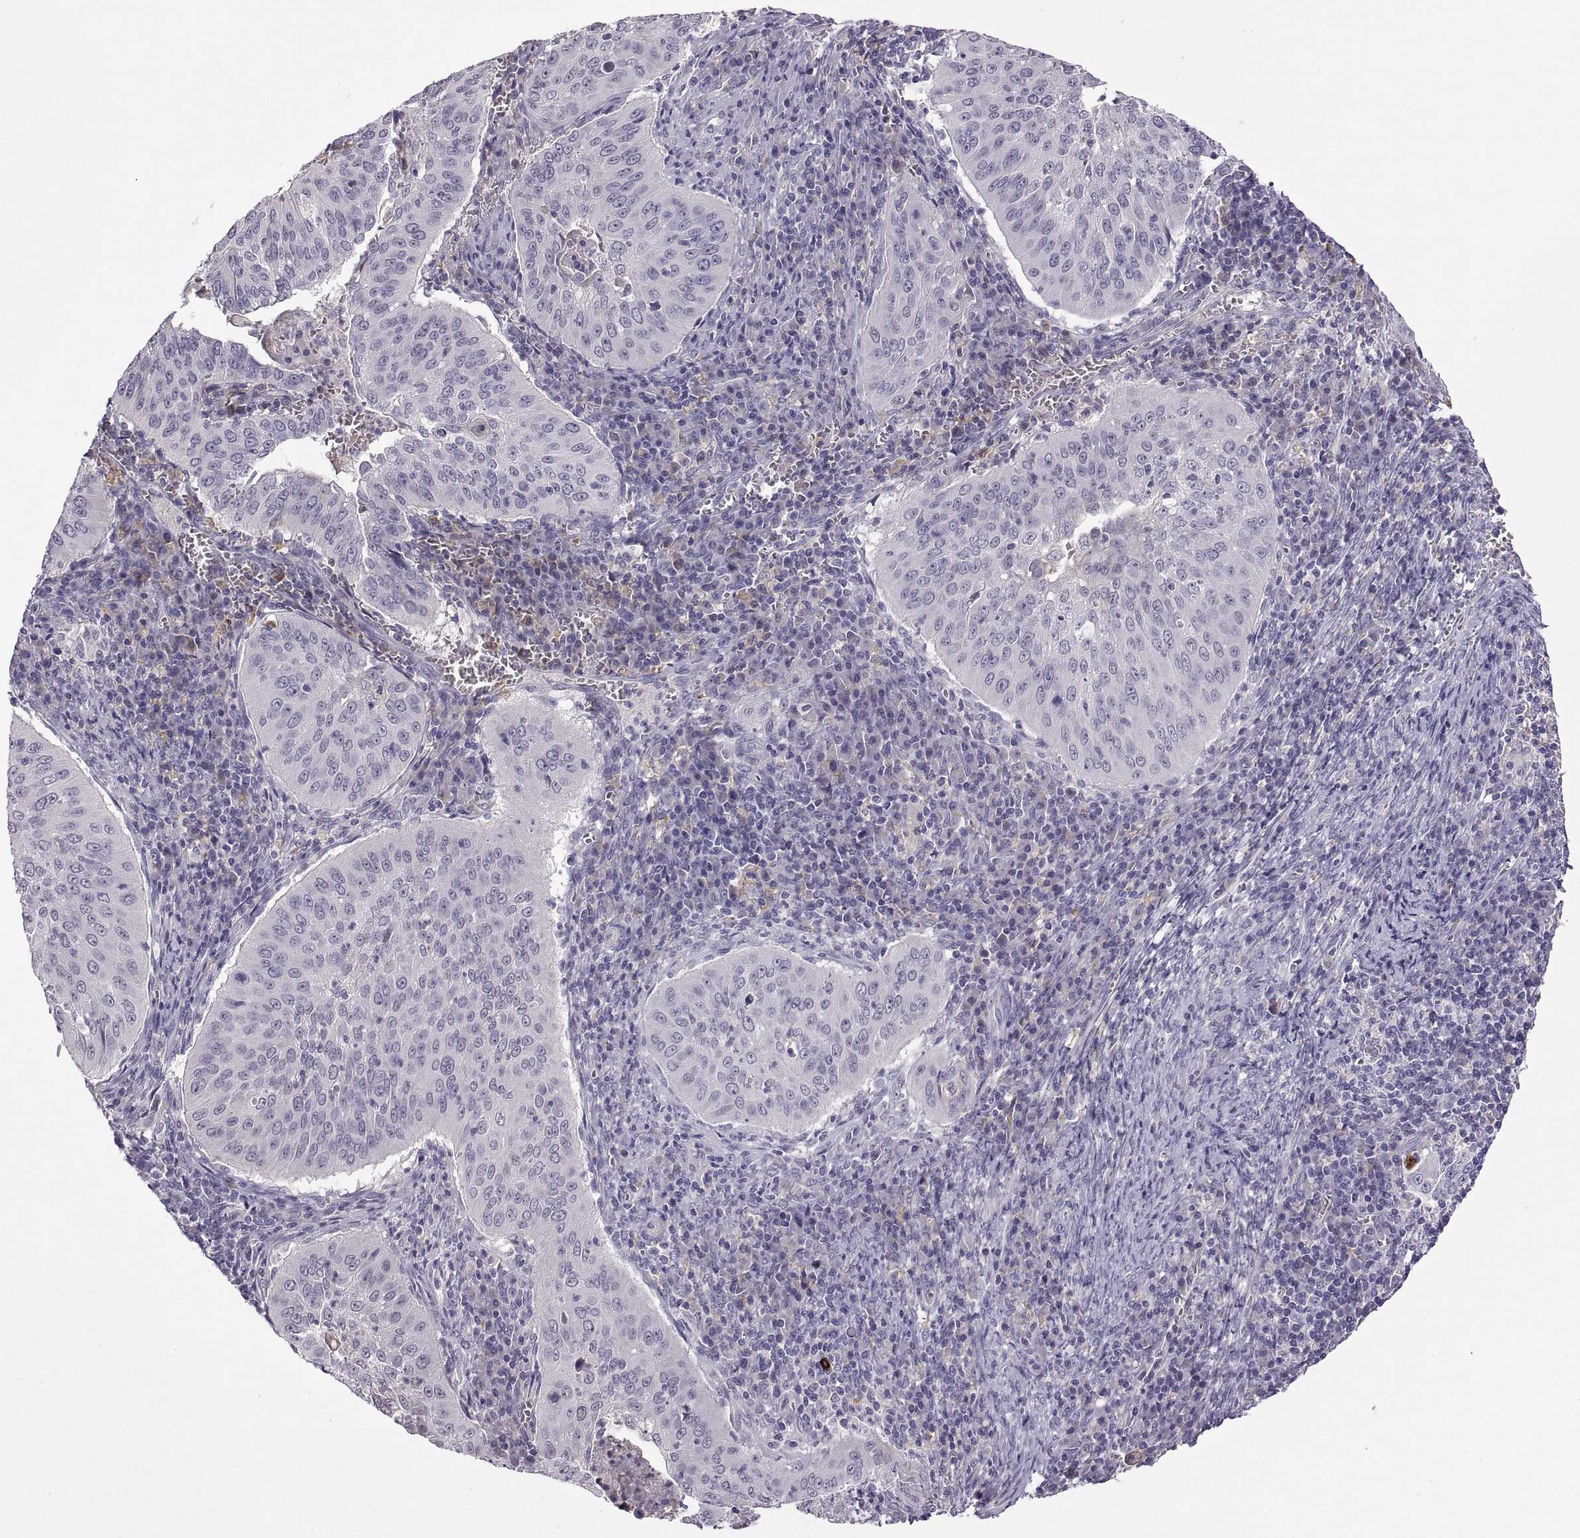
{"staining": {"intensity": "negative", "quantity": "none", "location": "none"}, "tissue": "cervical cancer", "cell_type": "Tumor cells", "image_type": "cancer", "snomed": [{"axis": "morphology", "description": "Squamous cell carcinoma, NOS"}, {"axis": "topography", "description": "Cervix"}], "caption": "The immunohistochemistry photomicrograph has no significant staining in tumor cells of cervical cancer (squamous cell carcinoma) tissue.", "gene": "MEIOC", "patient": {"sex": "female", "age": 39}}